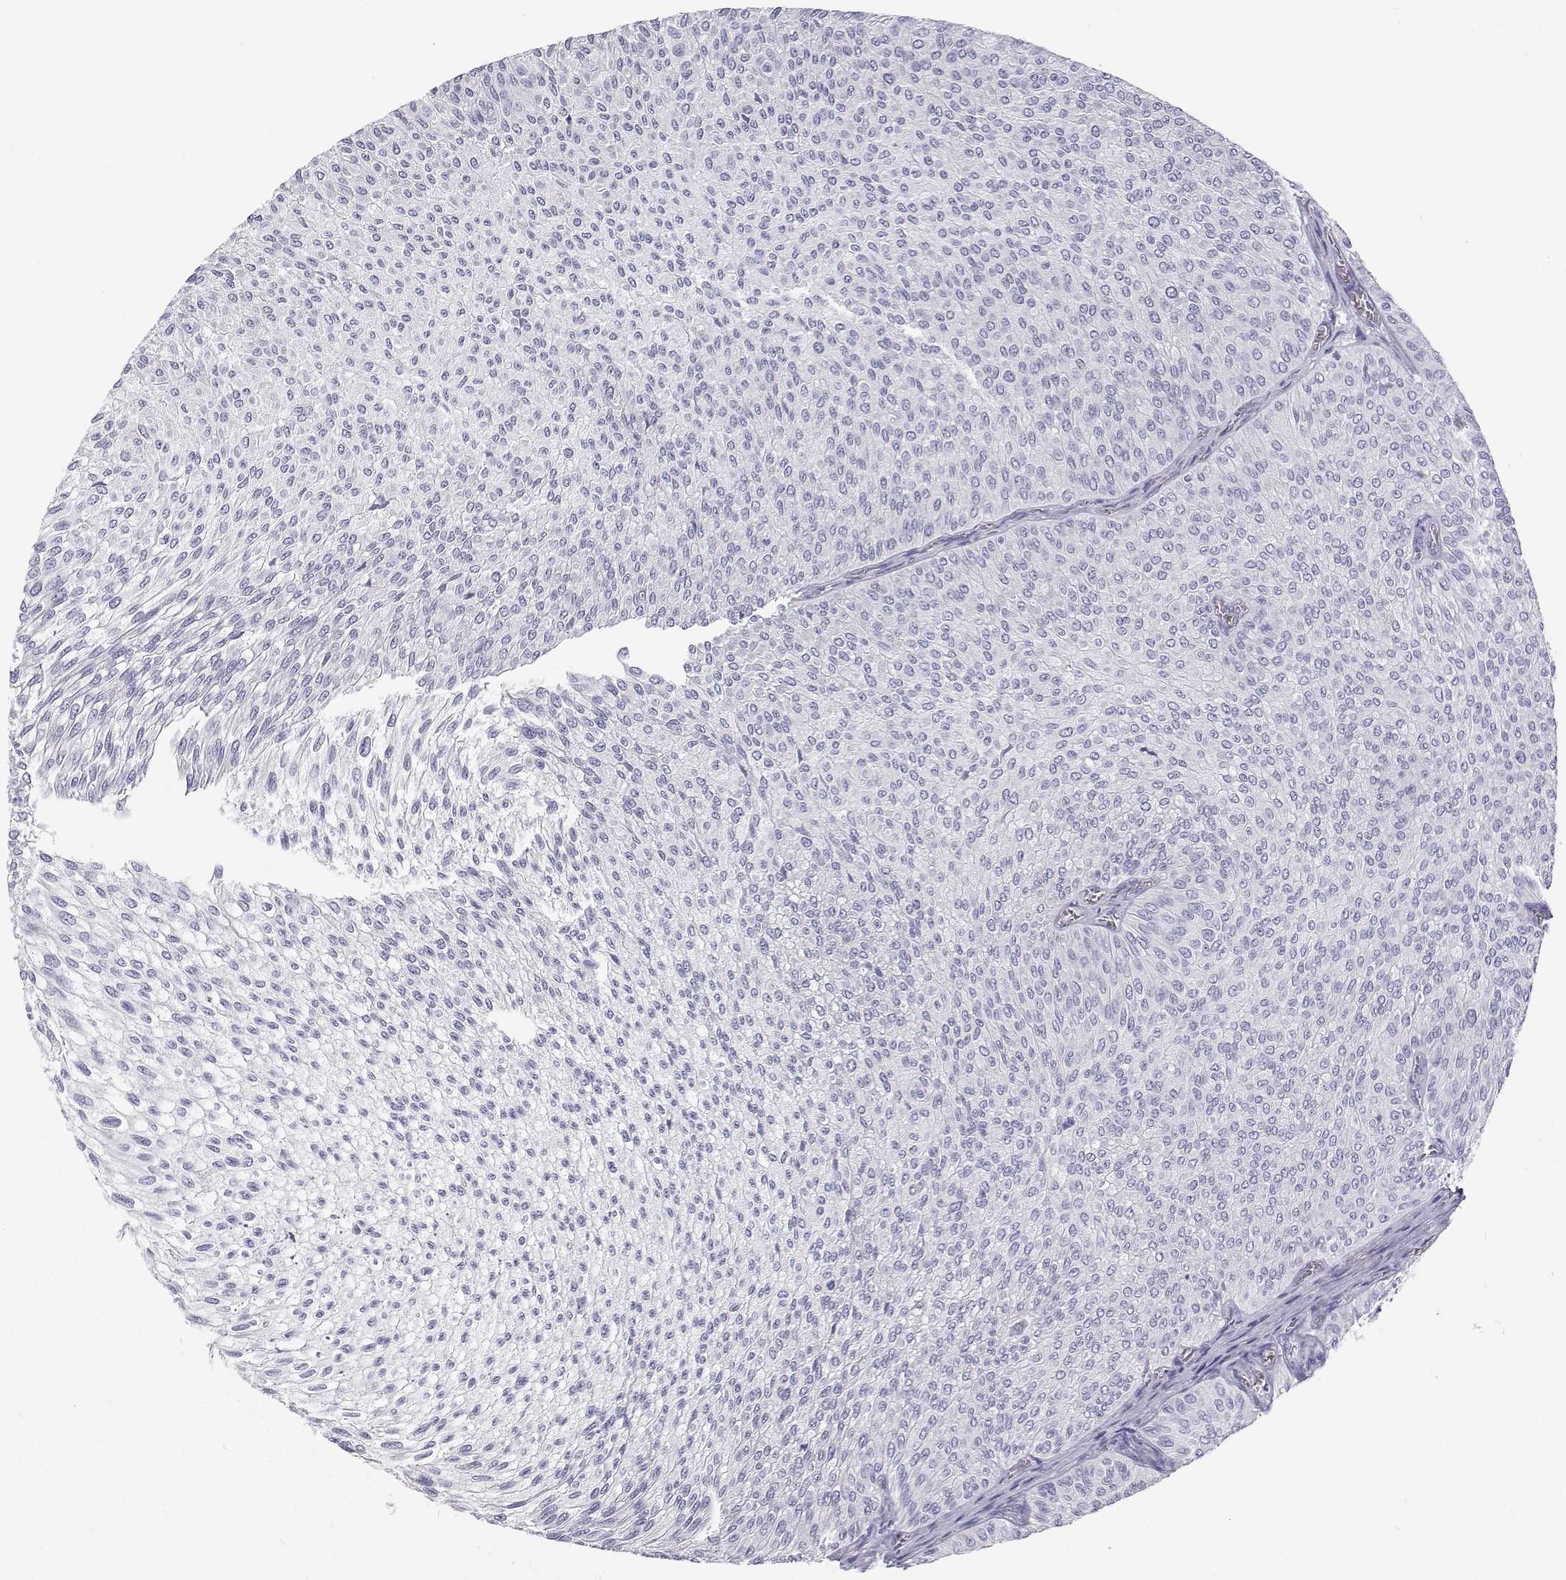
{"staining": {"intensity": "negative", "quantity": "none", "location": "none"}, "tissue": "urothelial cancer", "cell_type": "Tumor cells", "image_type": "cancer", "snomed": [{"axis": "morphology", "description": "Urothelial carcinoma, Low grade"}, {"axis": "topography", "description": "Urinary bladder"}], "caption": "The immunohistochemistry (IHC) photomicrograph has no significant staining in tumor cells of urothelial carcinoma (low-grade) tissue.", "gene": "TTN", "patient": {"sex": "male", "age": 91}}